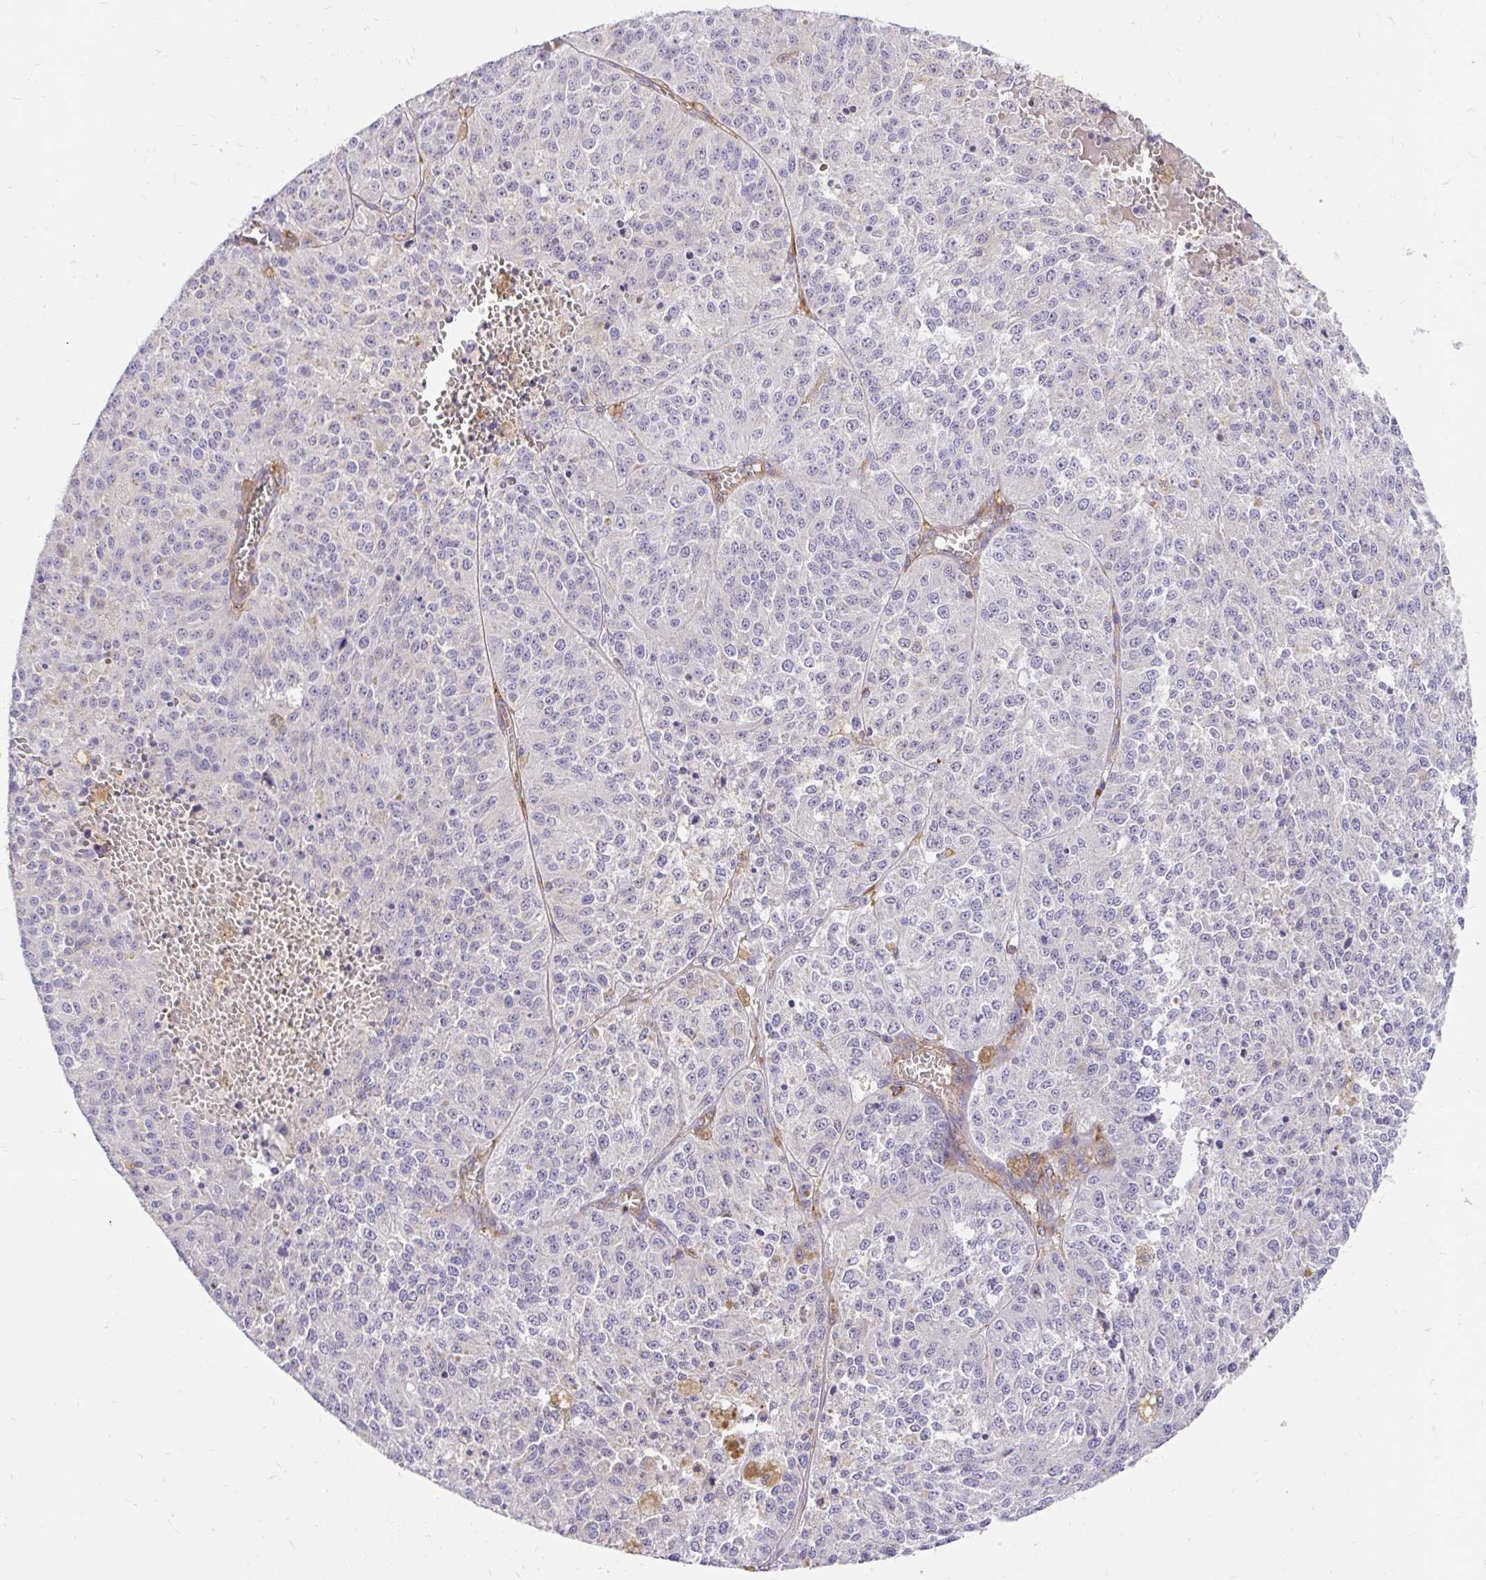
{"staining": {"intensity": "negative", "quantity": "none", "location": "none"}, "tissue": "melanoma", "cell_type": "Tumor cells", "image_type": "cancer", "snomed": [{"axis": "morphology", "description": "Malignant melanoma, Metastatic site"}, {"axis": "topography", "description": "Lymph node"}], "caption": "The micrograph reveals no significant positivity in tumor cells of malignant melanoma (metastatic site).", "gene": "ABCB10", "patient": {"sex": "female", "age": 64}}